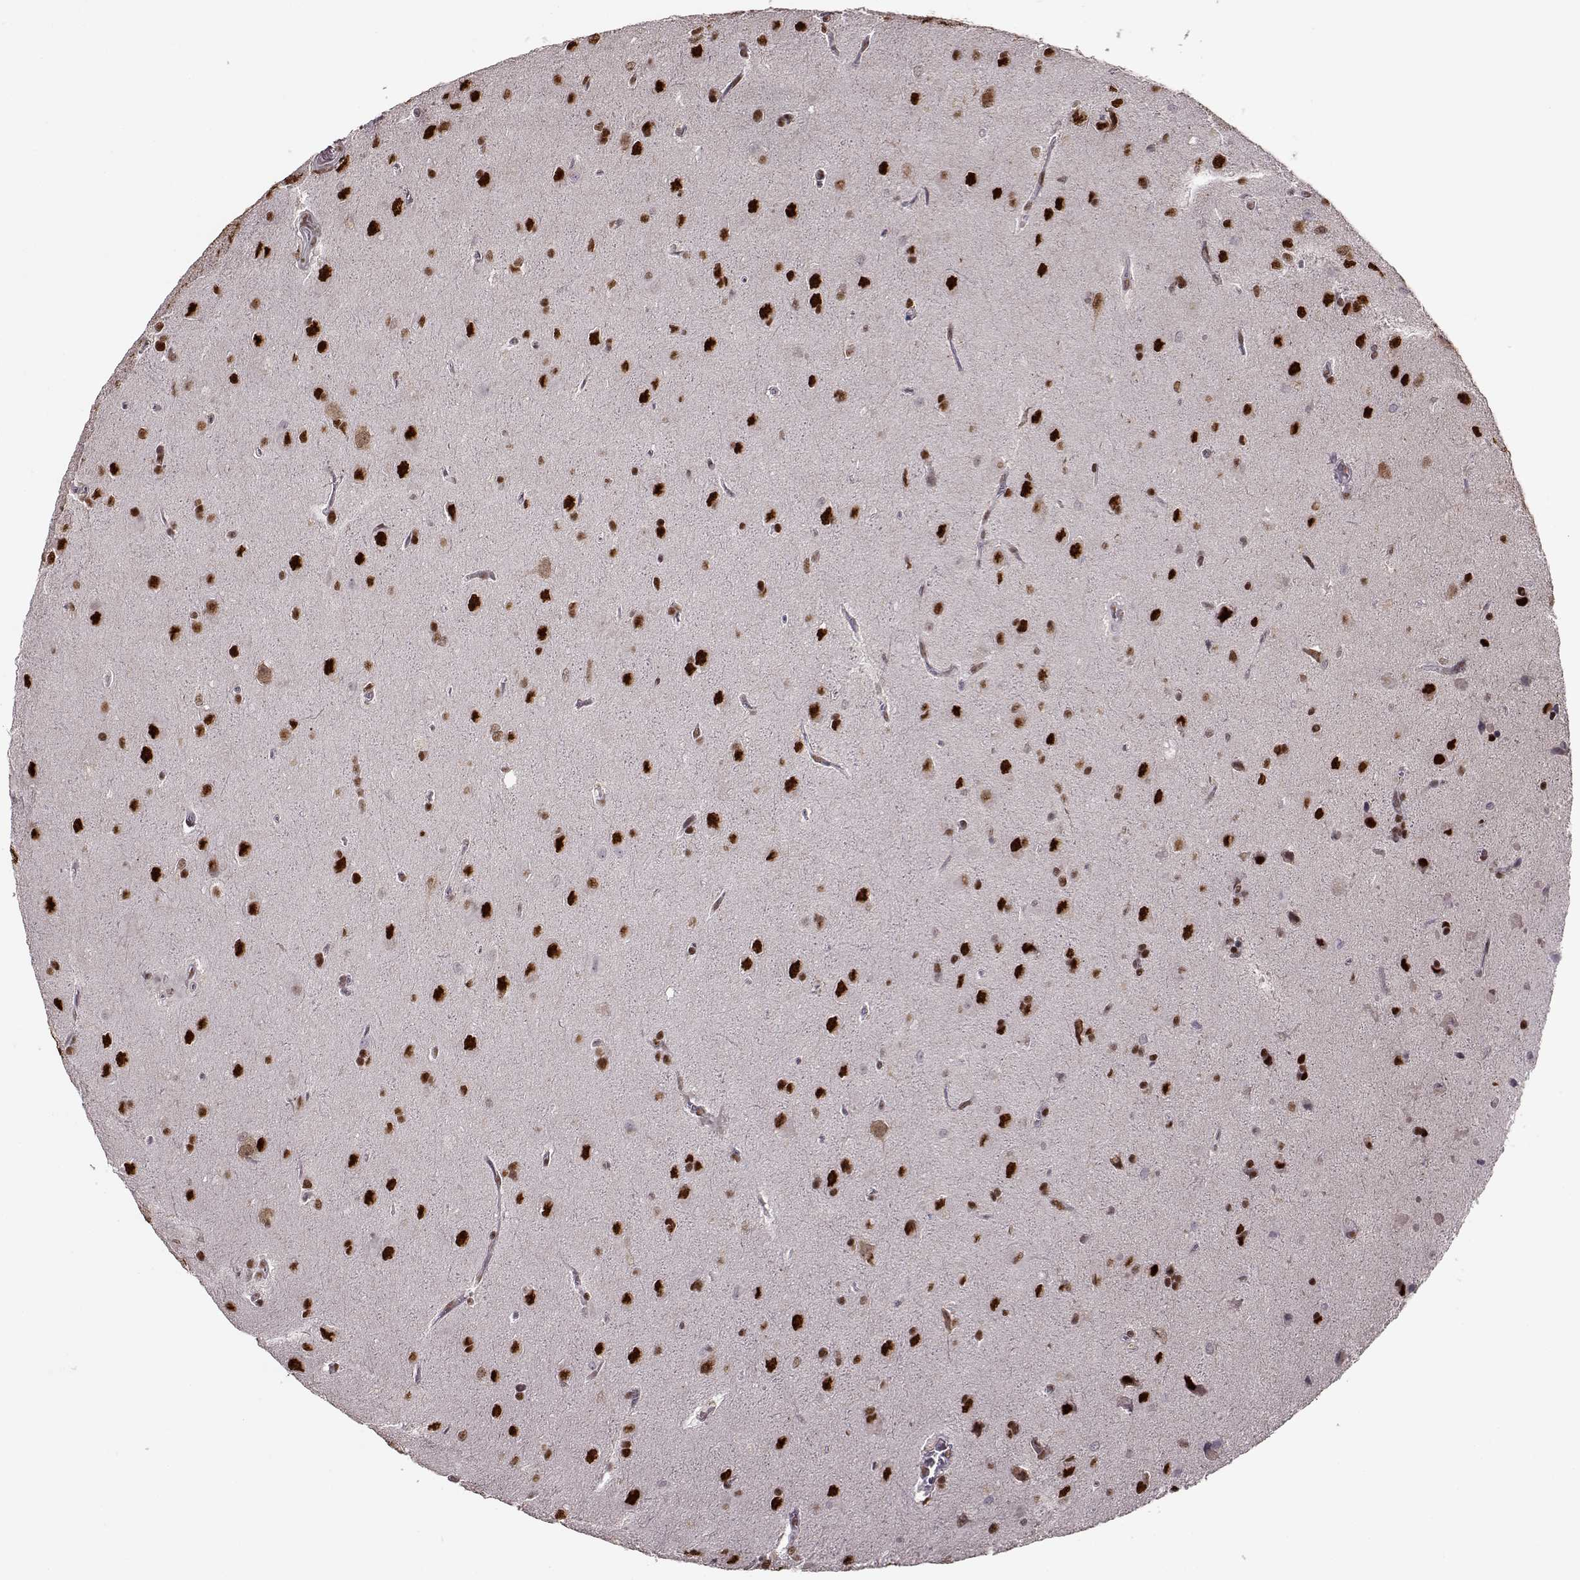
{"staining": {"intensity": "strong", "quantity": ">75%", "location": "nuclear"}, "tissue": "glioma", "cell_type": "Tumor cells", "image_type": "cancer", "snomed": [{"axis": "morphology", "description": "Glioma, malignant, Low grade"}, {"axis": "topography", "description": "Brain"}], "caption": "DAB (3,3'-diaminobenzidine) immunohistochemical staining of glioma exhibits strong nuclear protein staining in about >75% of tumor cells.", "gene": "FTO", "patient": {"sex": "male", "age": 58}}